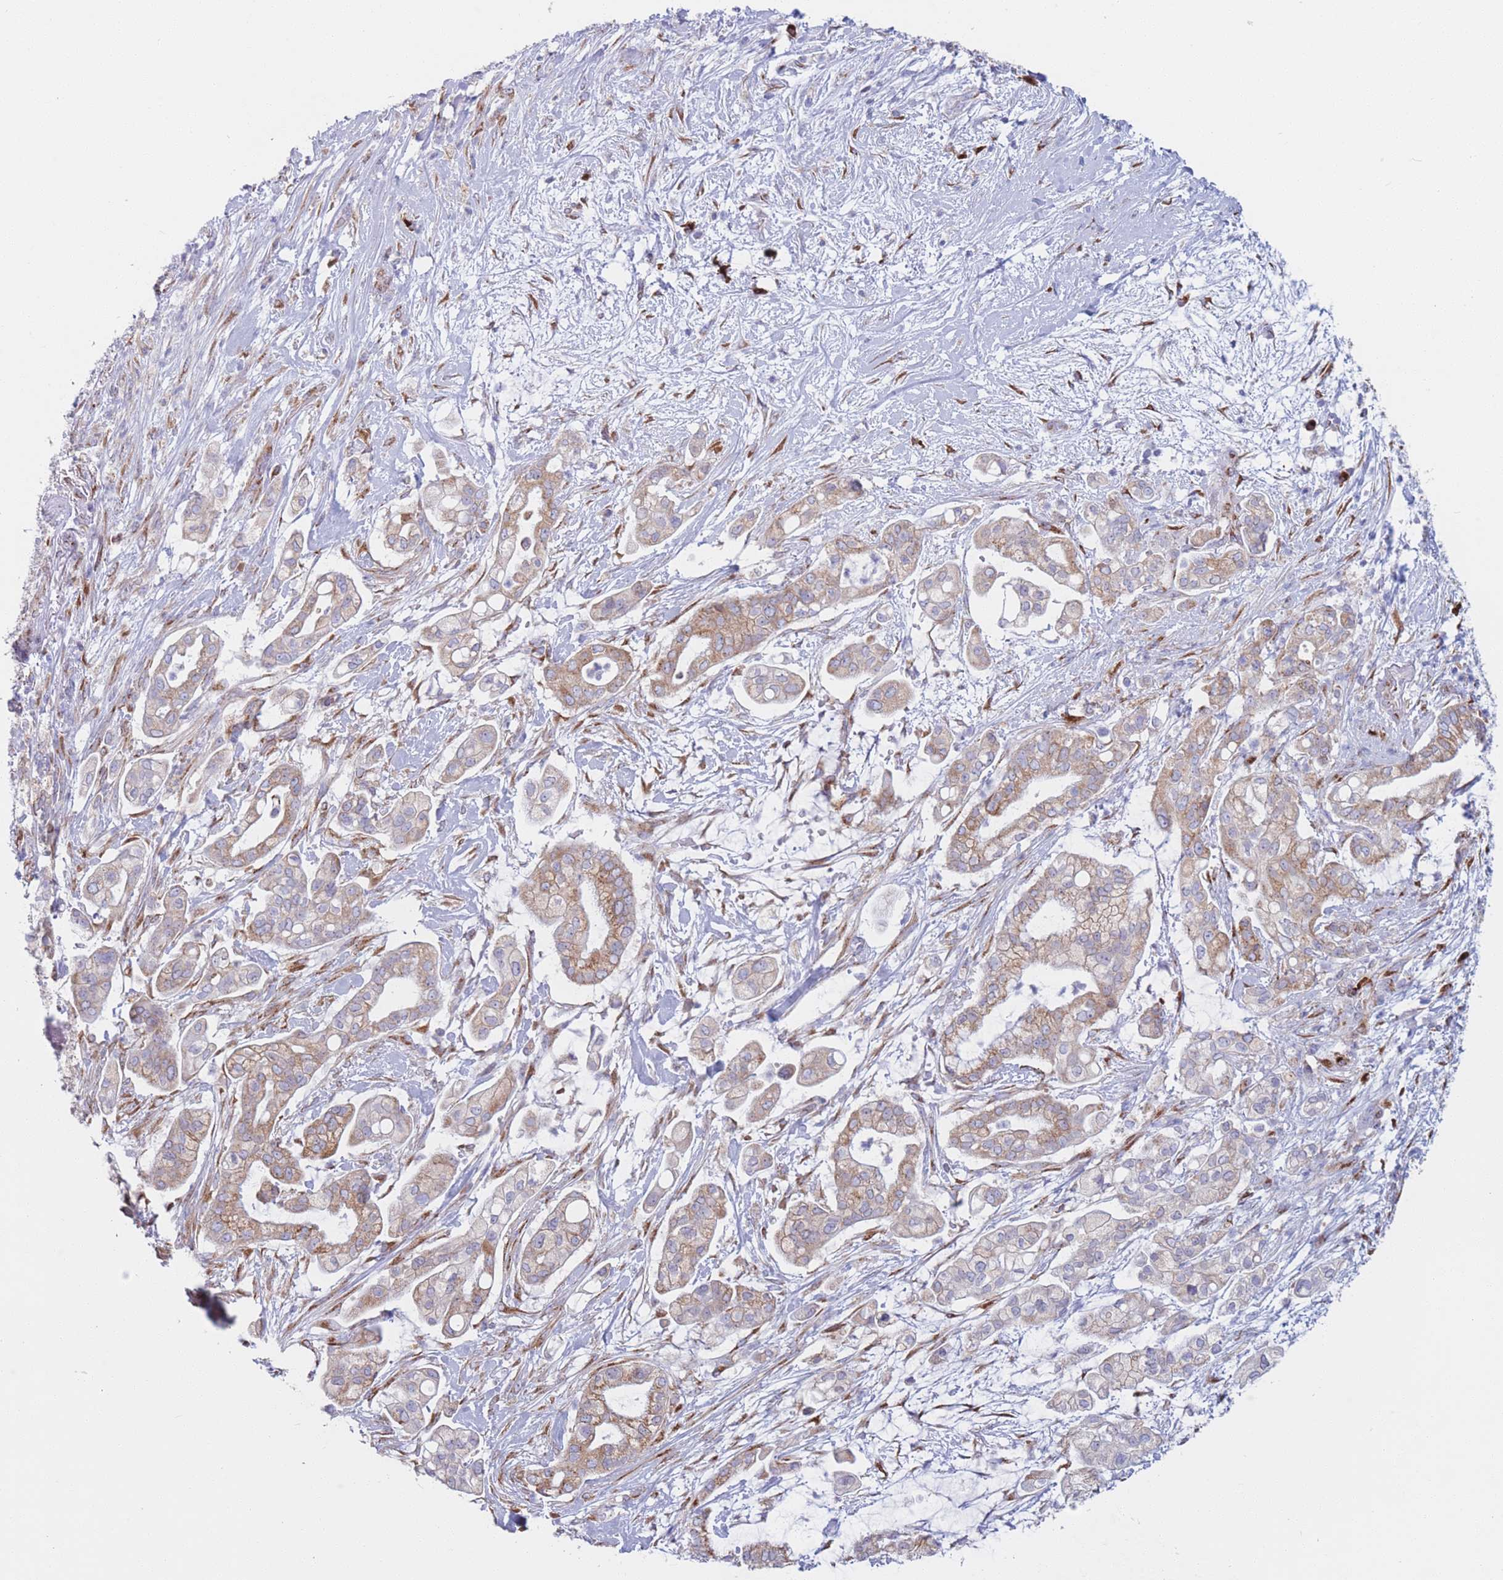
{"staining": {"intensity": "moderate", "quantity": ">75%", "location": "cytoplasmic/membranous"}, "tissue": "pancreatic cancer", "cell_type": "Tumor cells", "image_type": "cancer", "snomed": [{"axis": "morphology", "description": "Adenocarcinoma, NOS"}, {"axis": "topography", "description": "Pancreas"}], "caption": "Tumor cells demonstrate moderate cytoplasmic/membranous staining in approximately >75% of cells in pancreatic cancer.", "gene": "MRPL30", "patient": {"sex": "female", "age": 69}}